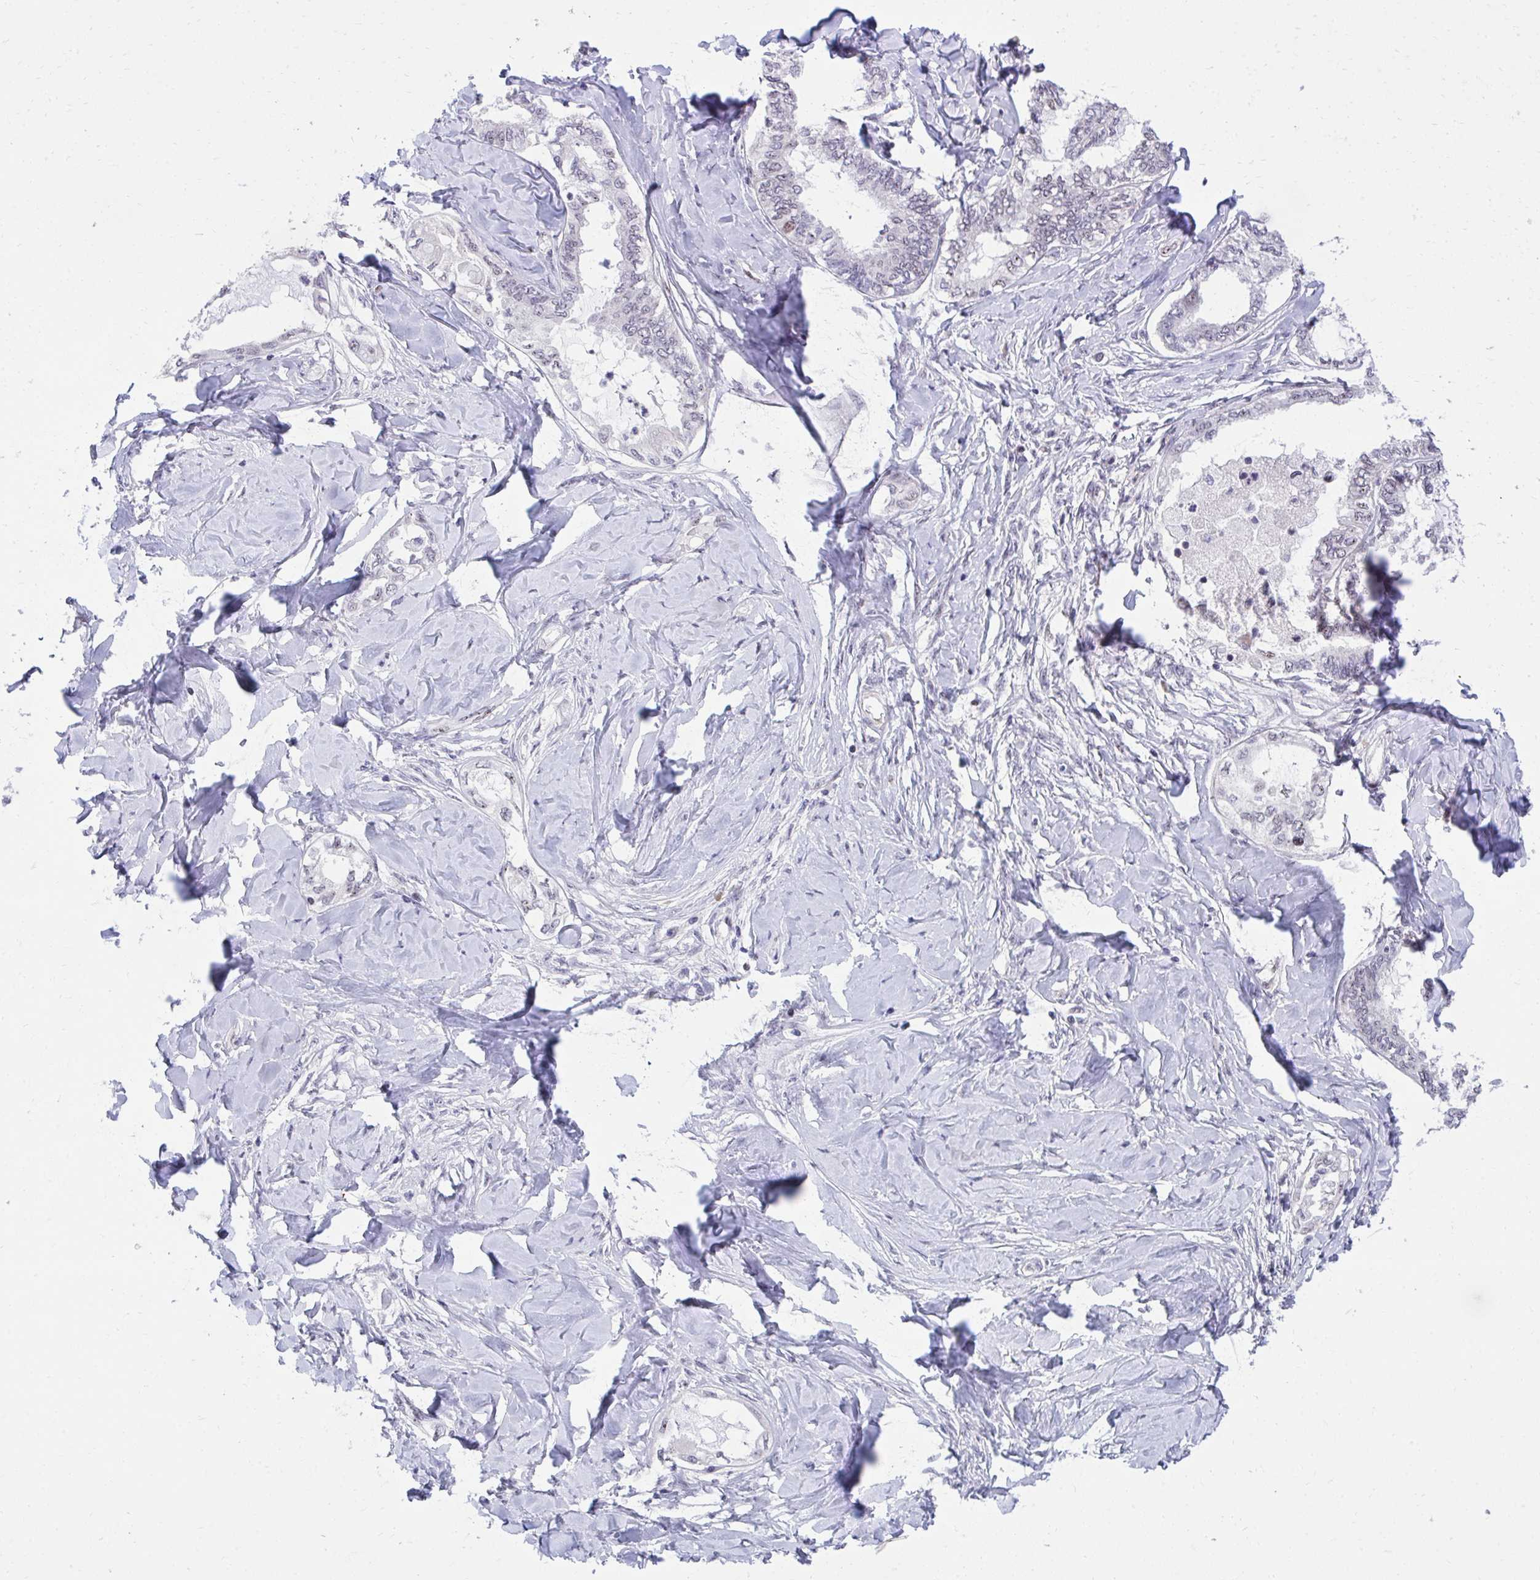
{"staining": {"intensity": "negative", "quantity": "none", "location": "none"}, "tissue": "ovarian cancer", "cell_type": "Tumor cells", "image_type": "cancer", "snomed": [{"axis": "morphology", "description": "Carcinoma, endometroid"}, {"axis": "topography", "description": "Ovary"}], "caption": "An image of human endometroid carcinoma (ovarian) is negative for staining in tumor cells.", "gene": "HOXA4", "patient": {"sex": "female", "age": 70}}